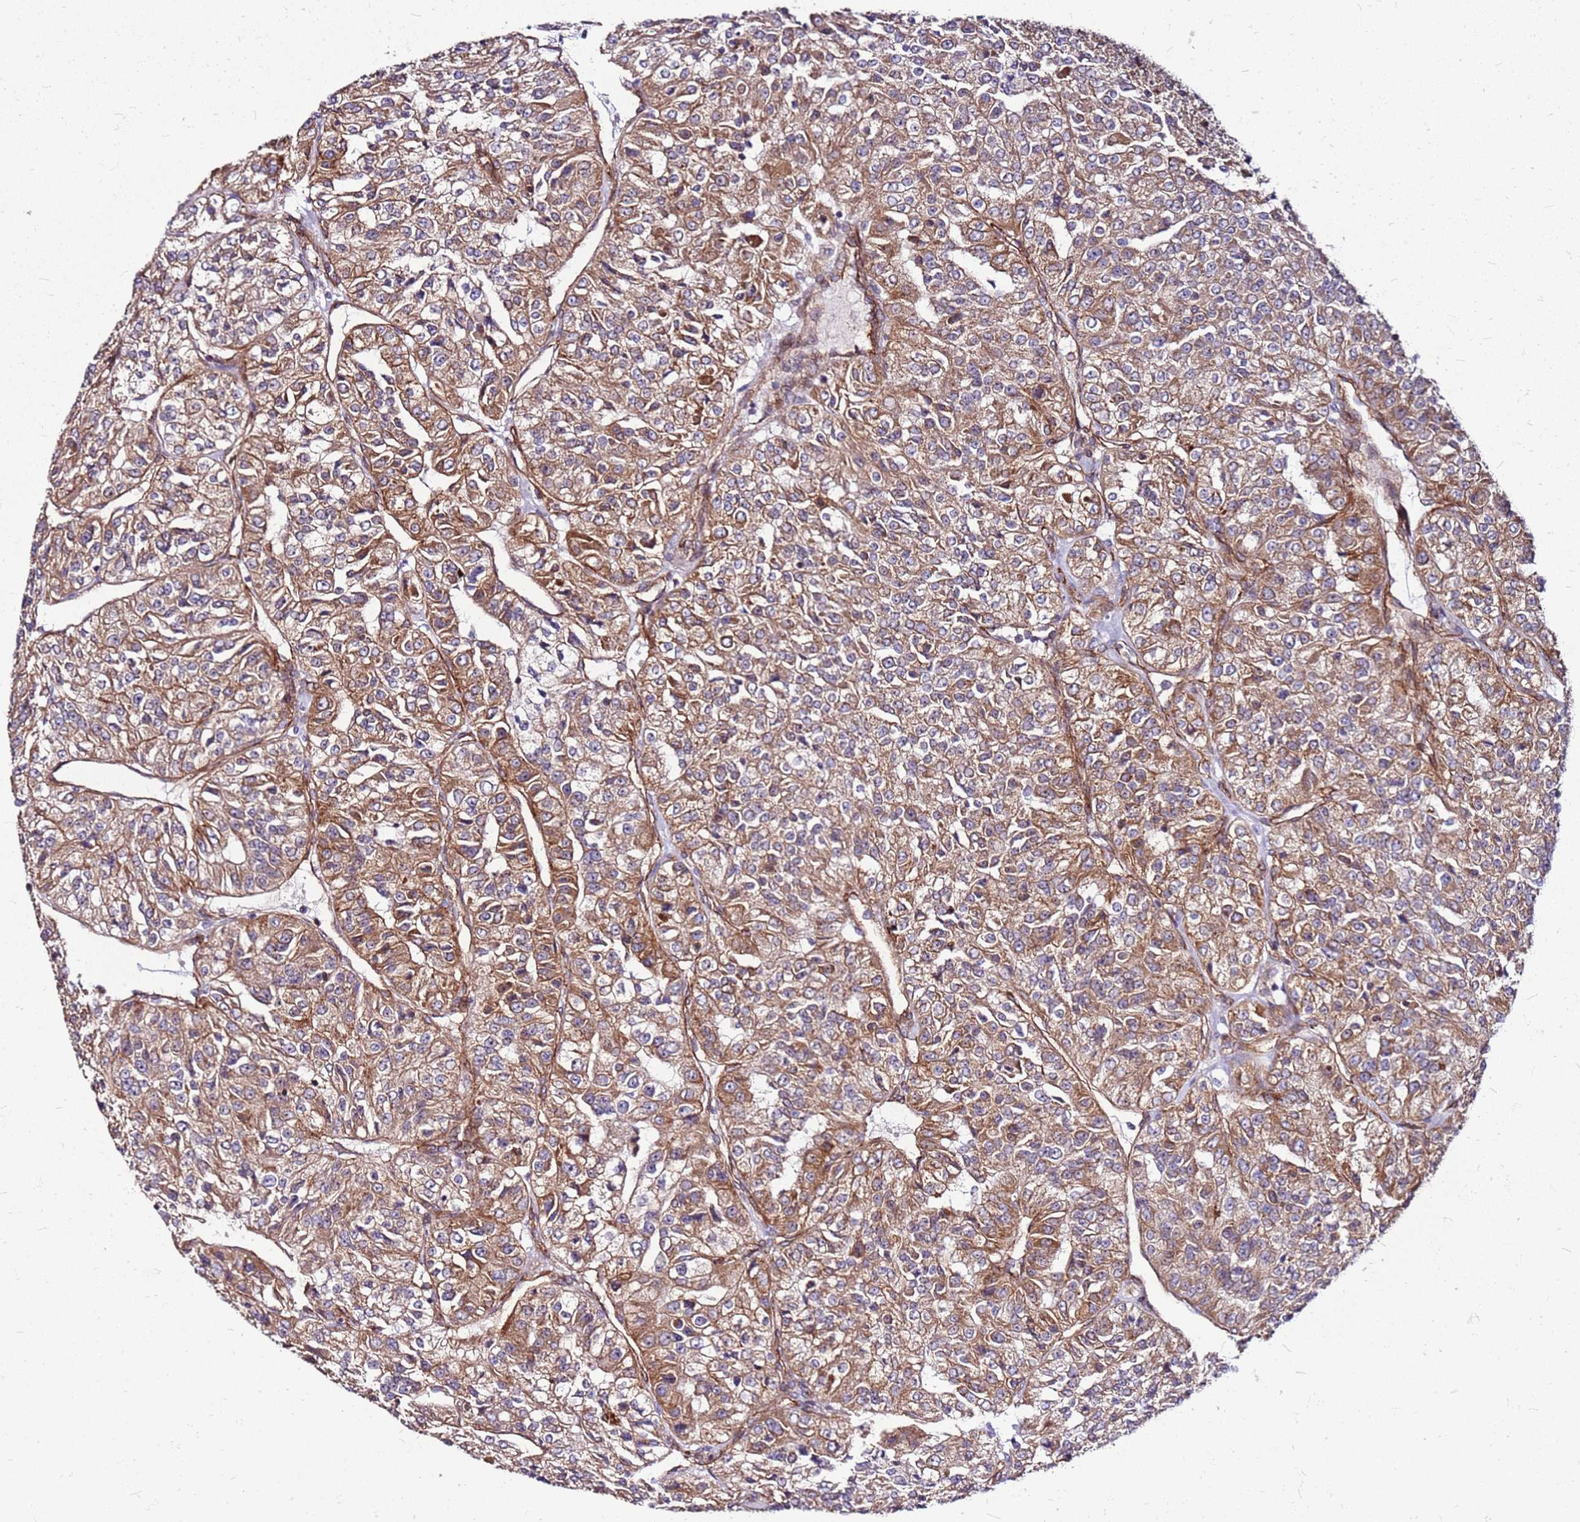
{"staining": {"intensity": "moderate", "quantity": ">75%", "location": "cytoplasmic/membranous"}, "tissue": "renal cancer", "cell_type": "Tumor cells", "image_type": "cancer", "snomed": [{"axis": "morphology", "description": "Adenocarcinoma, NOS"}, {"axis": "topography", "description": "Kidney"}], "caption": "Immunohistochemical staining of adenocarcinoma (renal) shows medium levels of moderate cytoplasmic/membranous expression in approximately >75% of tumor cells.", "gene": "TOPAZ1", "patient": {"sex": "female", "age": 63}}